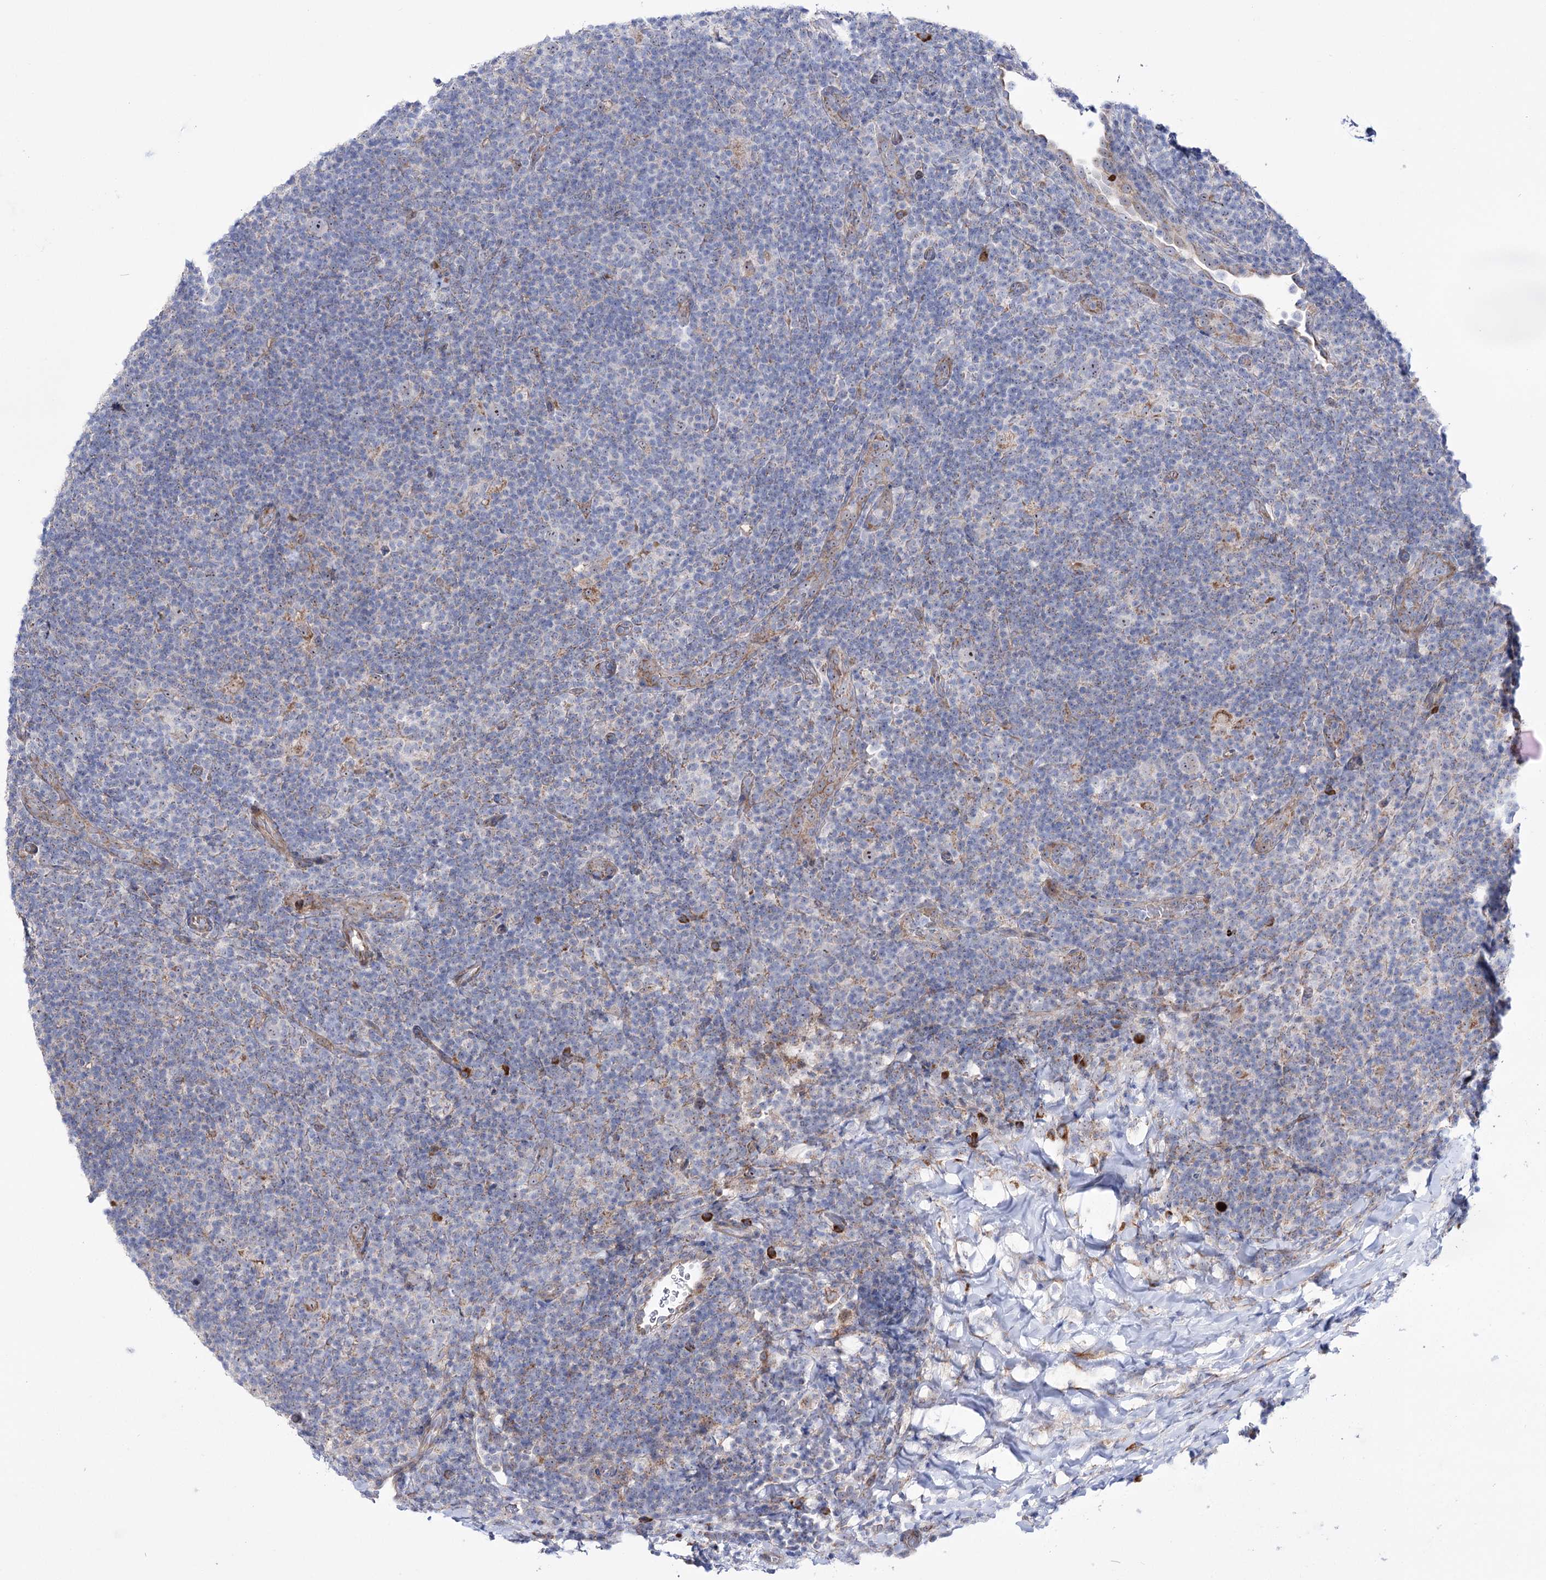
{"staining": {"intensity": "moderate", "quantity": "25%-75%", "location": "nuclear"}, "tissue": "lymphoma", "cell_type": "Tumor cells", "image_type": "cancer", "snomed": [{"axis": "morphology", "description": "Hodgkin's disease, NOS"}, {"axis": "topography", "description": "Lymph node"}], "caption": "The histopathology image shows immunohistochemical staining of lymphoma. There is moderate nuclear expression is appreciated in about 25%-75% of tumor cells.", "gene": "METTL5", "patient": {"sex": "female", "age": 57}}